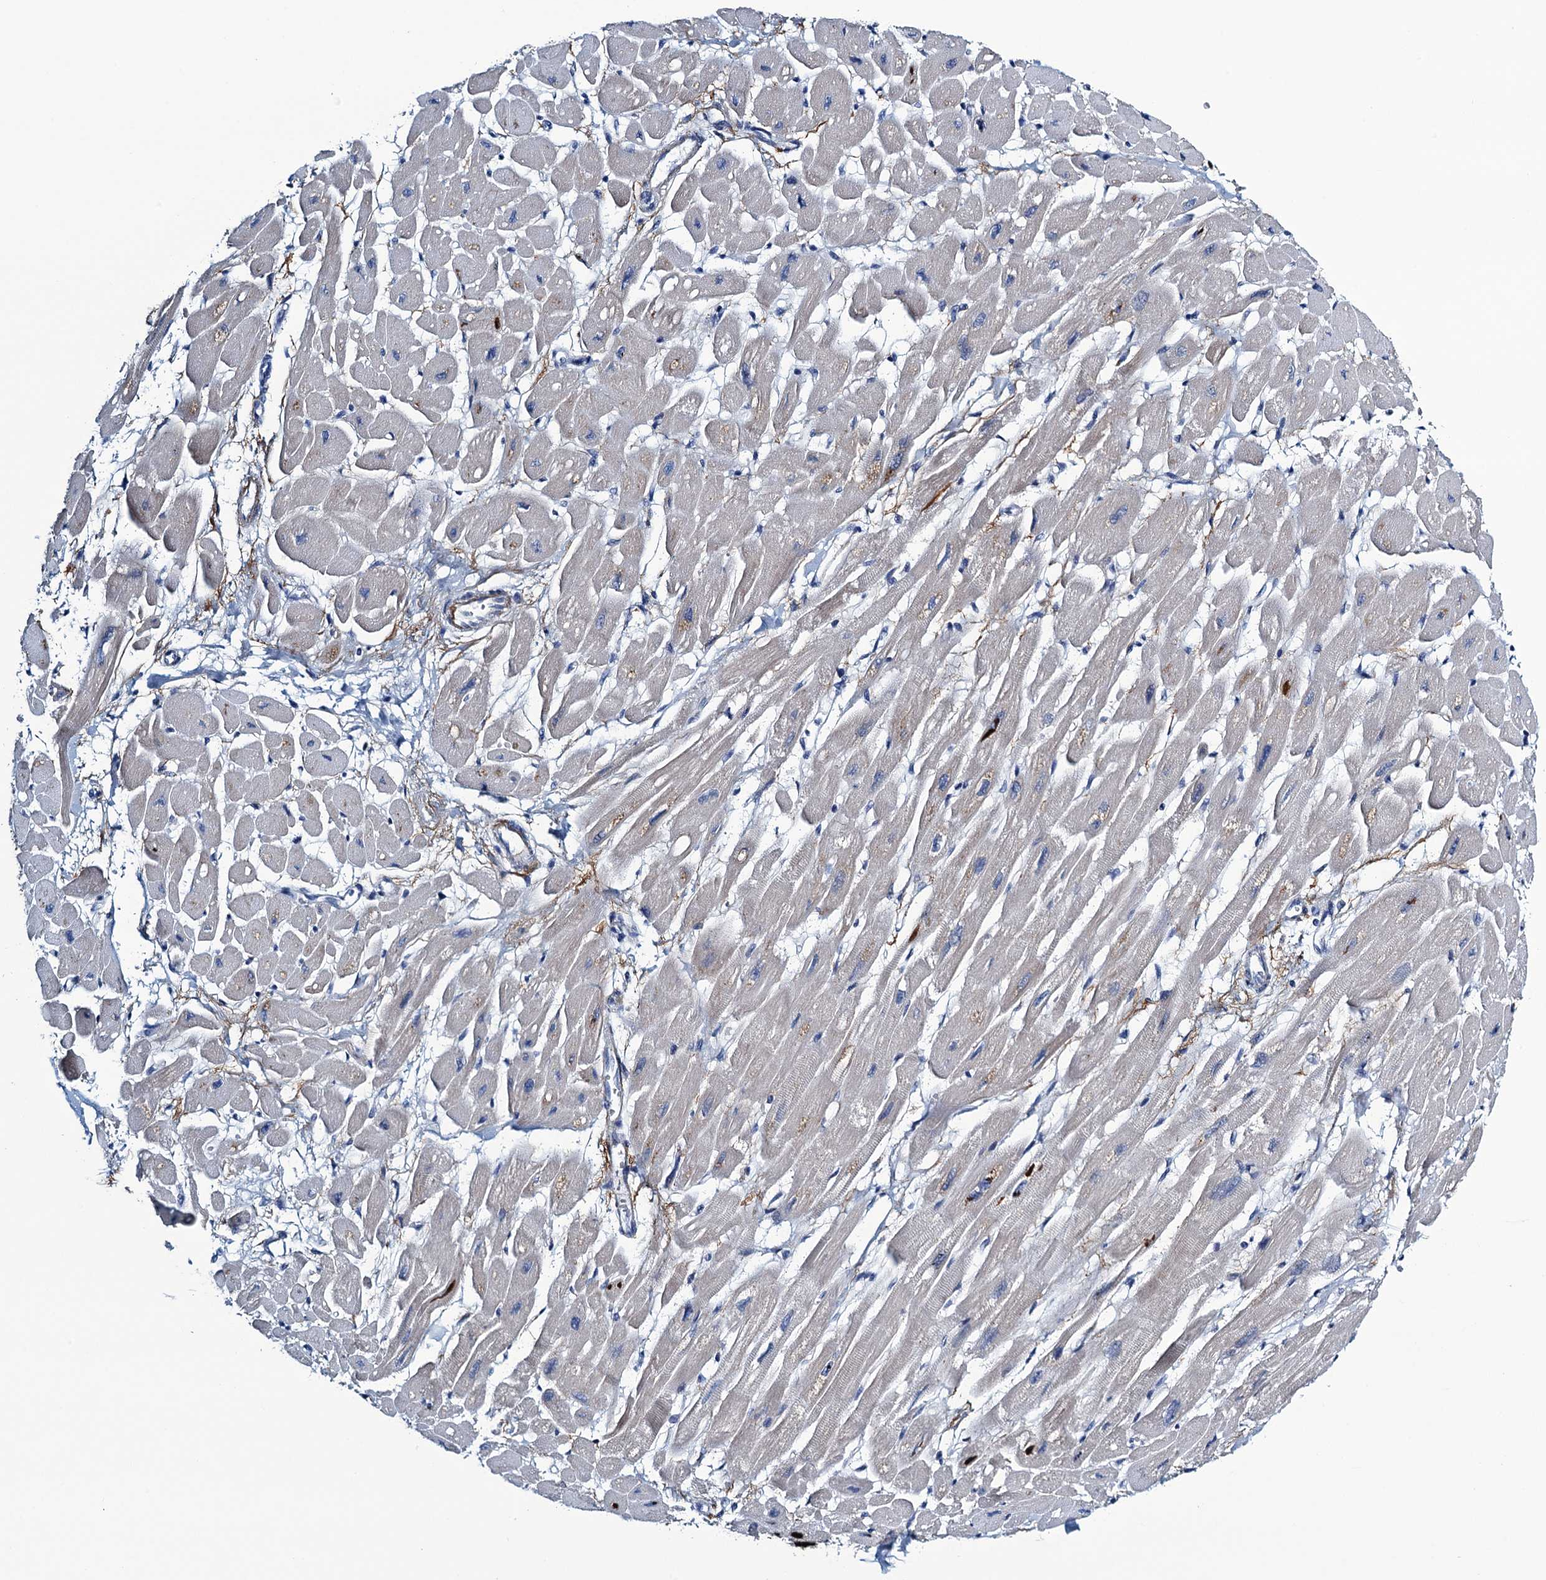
{"staining": {"intensity": "negative", "quantity": "none", "location": "none"}, "tissue": "heart muscle", "cell_type": "Cardiomyocytes", "image_type": "normal", "snomed": [{"axis": "morphology", "description": "Normal tissue, NOS"}, {"axis": "topography", "description": "Heart"}], "caption": "A micrograph of heart muscle stained for a protein reveals no brown staining in cardiomyocytes. The staining is performed using DAB (3,3'-diaminobenzidine) brown chromogen with nuclei counter-stained in using hematoxylin.", "gene": "C10orf88", "patient": {"sex": "female", "age": 54}}